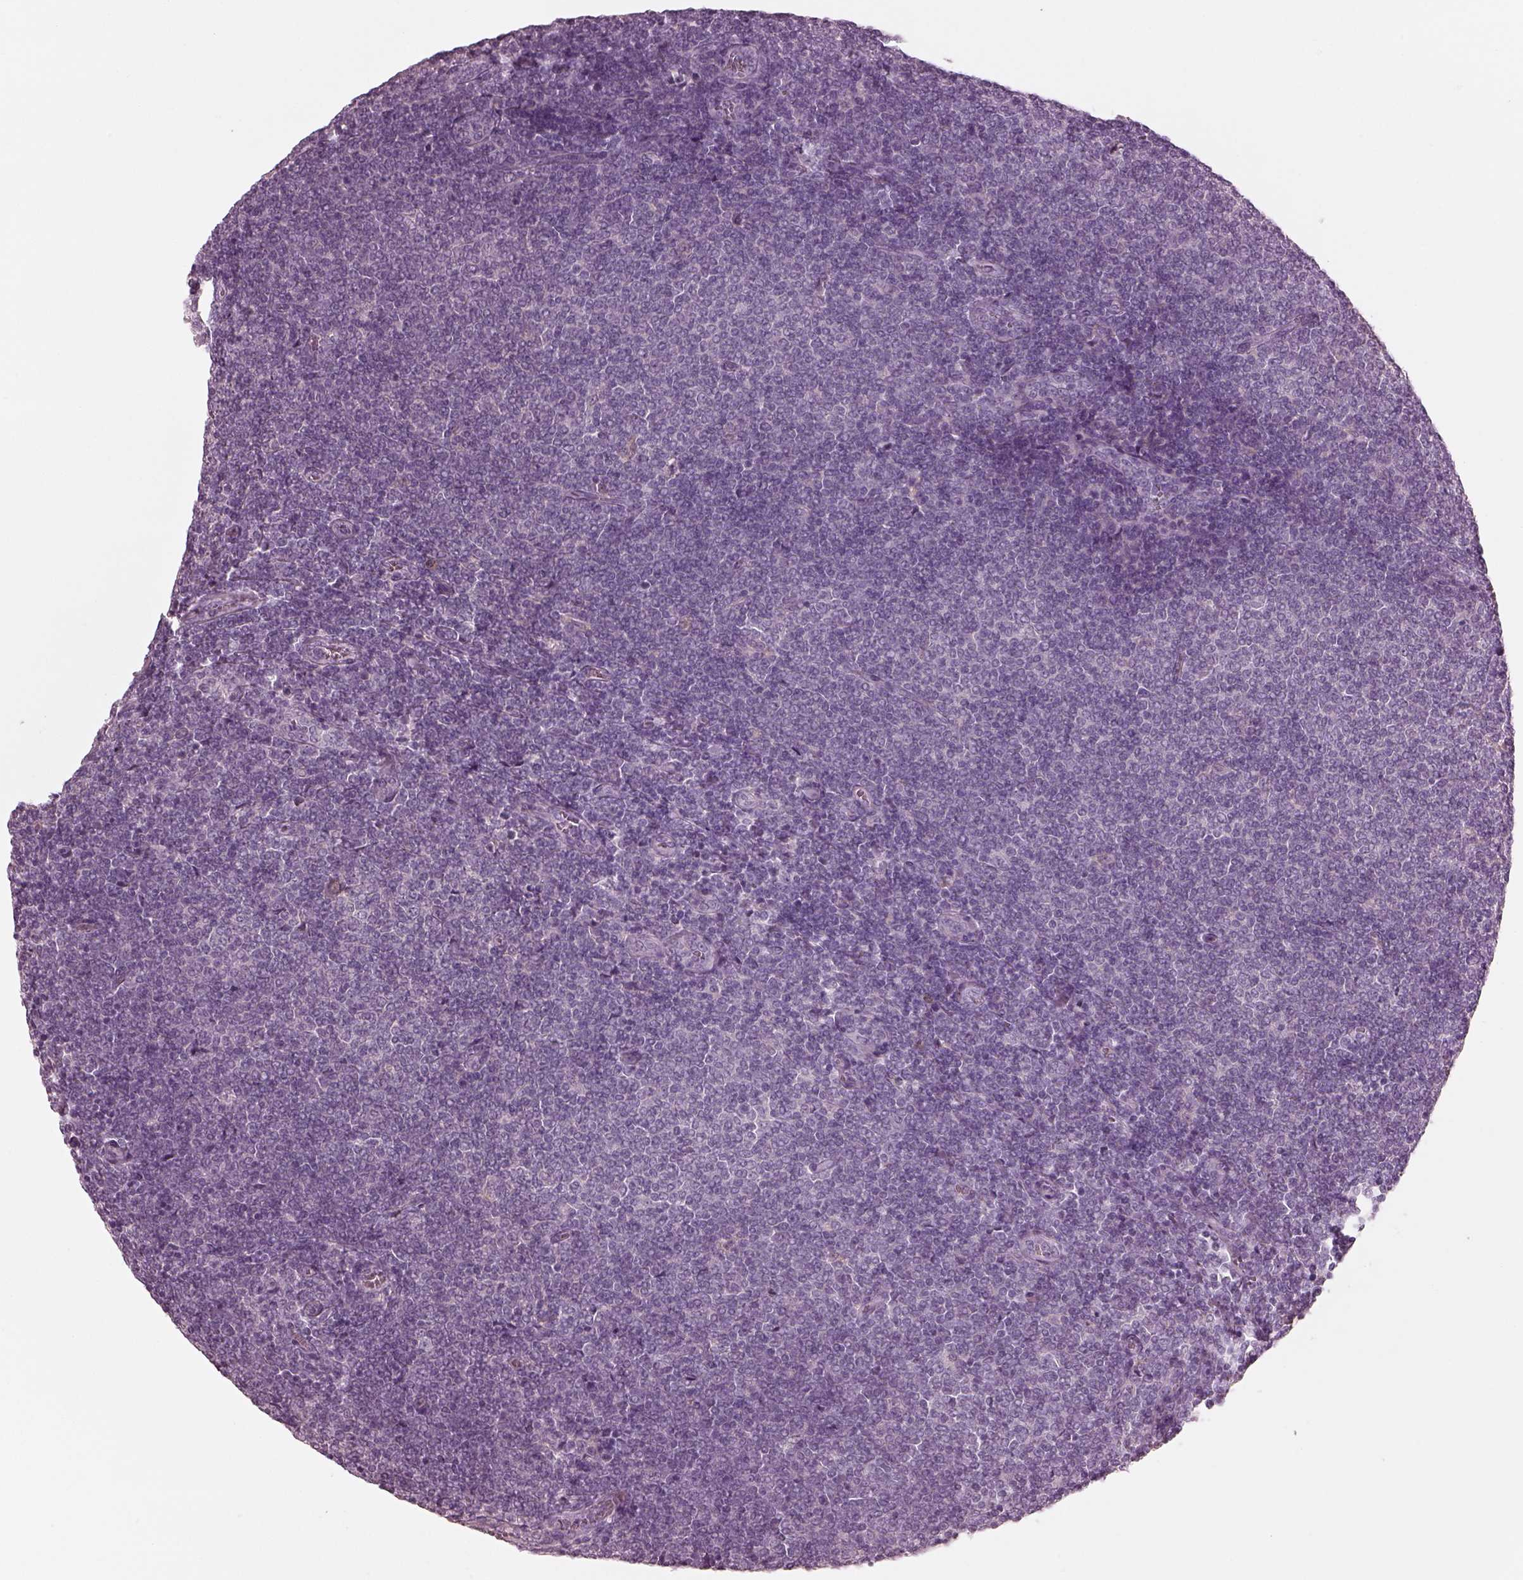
{"staining": {"intensity": "negative", "quantity": "none", "location": "none"}, "tissue": "lymphoma", "cell_type": "Tumor cells", "image_type": "cancer", "snomed": [{"axis": "morphology", "description": "Malignant lymphoma, non-Hodgkin's type, Low grade"}, {"axis": "topography", "description": "Lymph node"}], "caption": "Tumor cells are negative for brown protein staining in malignant lymphoma, non-Hodgkin's type (low-grade).", "gene": "RSPH9", "patient": {"sex": "male", "age": 52}}